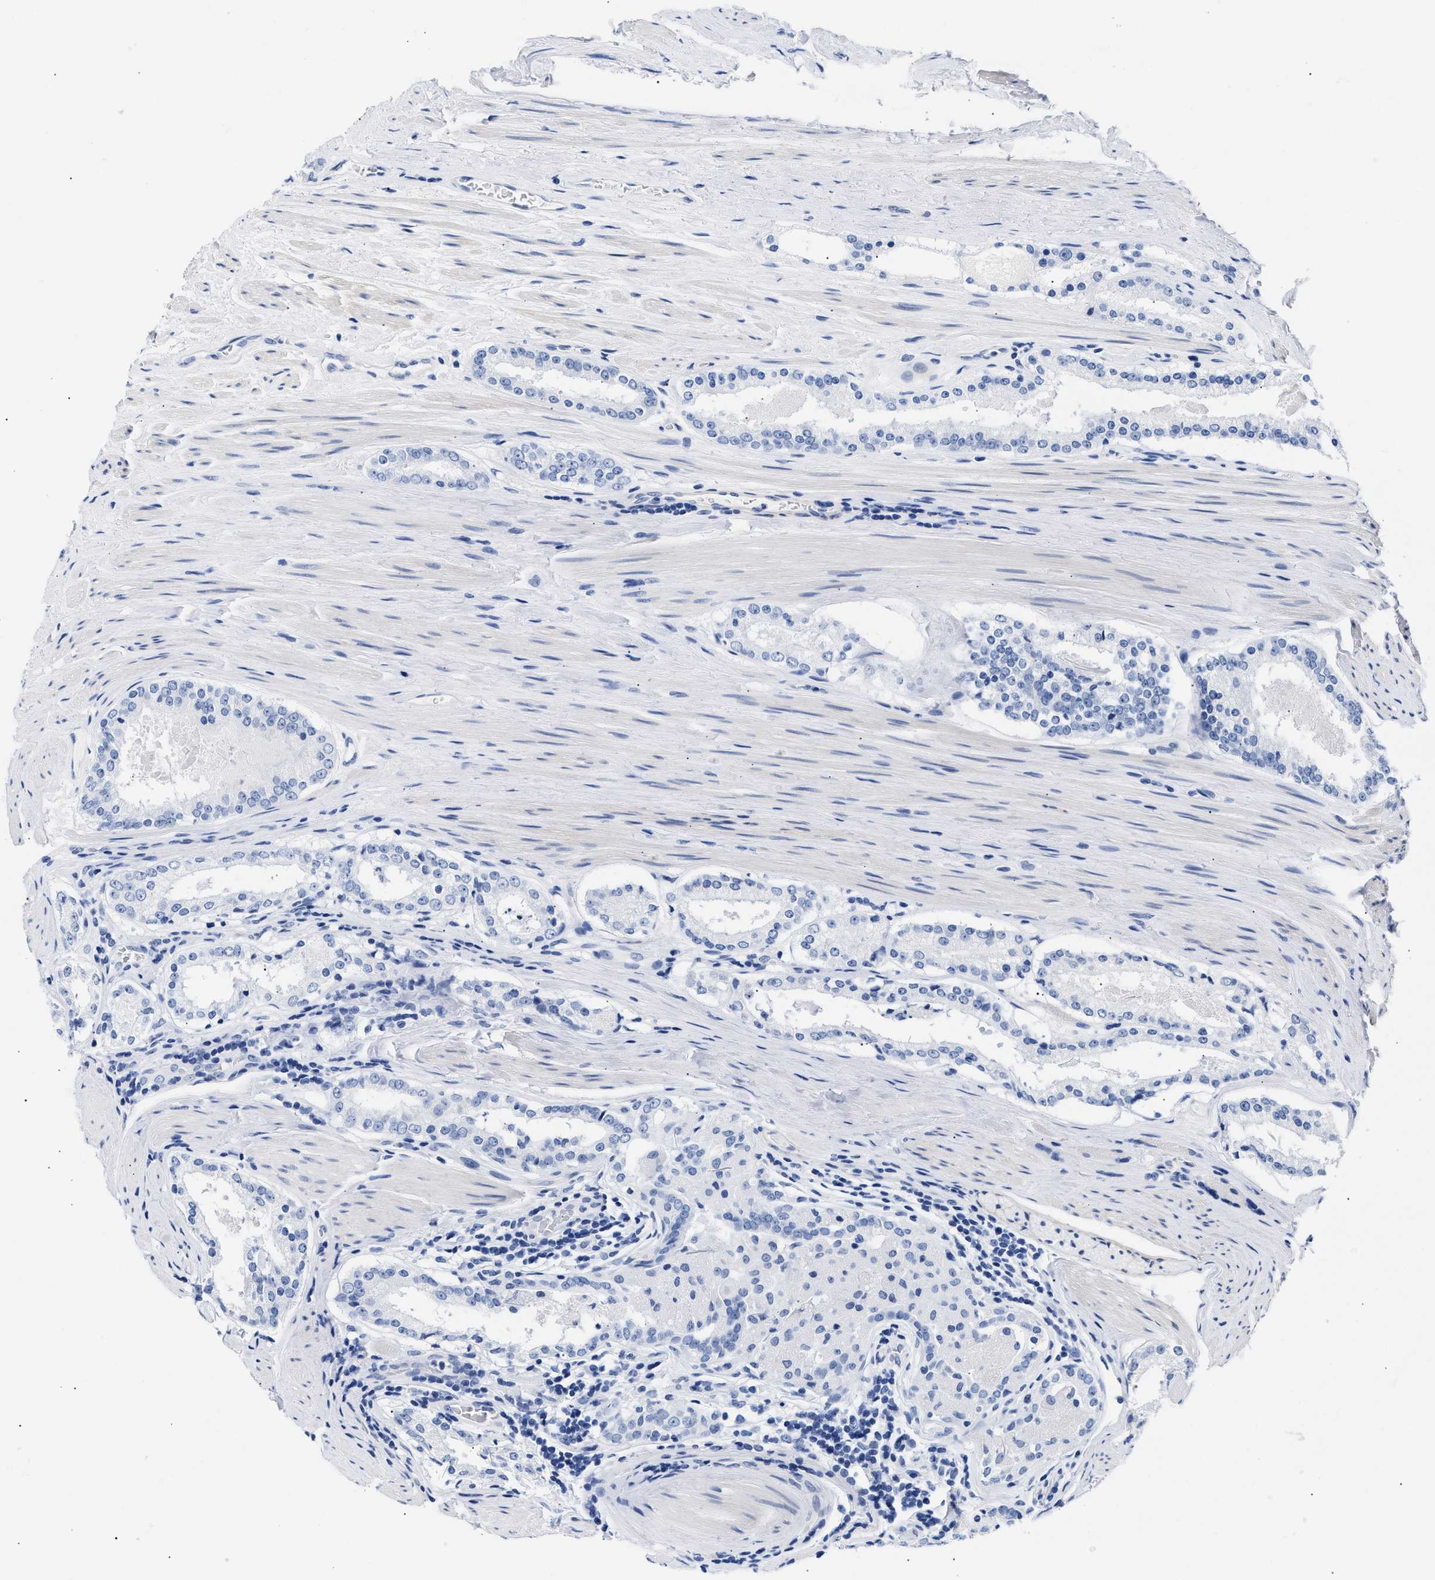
{"staining": {"intensity": "negative", "quantity": "none", "location": "none"}, "tissue": "prostate cancer", "cell_type": "Tumor cells", "image_type": "cancer", "snomed": [{"axis": "morphology", "description": "Adenocarcinoma, Low grade"}, {"axis": "topography", "description": "Prostate"}], "caption": "The immunohistochemistry (IHC) photomicrograph has no significant staining in tumor cells of prostate cancer (adenocarcinoma (low-grade)) tissue.", "gene": "TRIM29", "patient": {"sex": "male", "age": 70}}